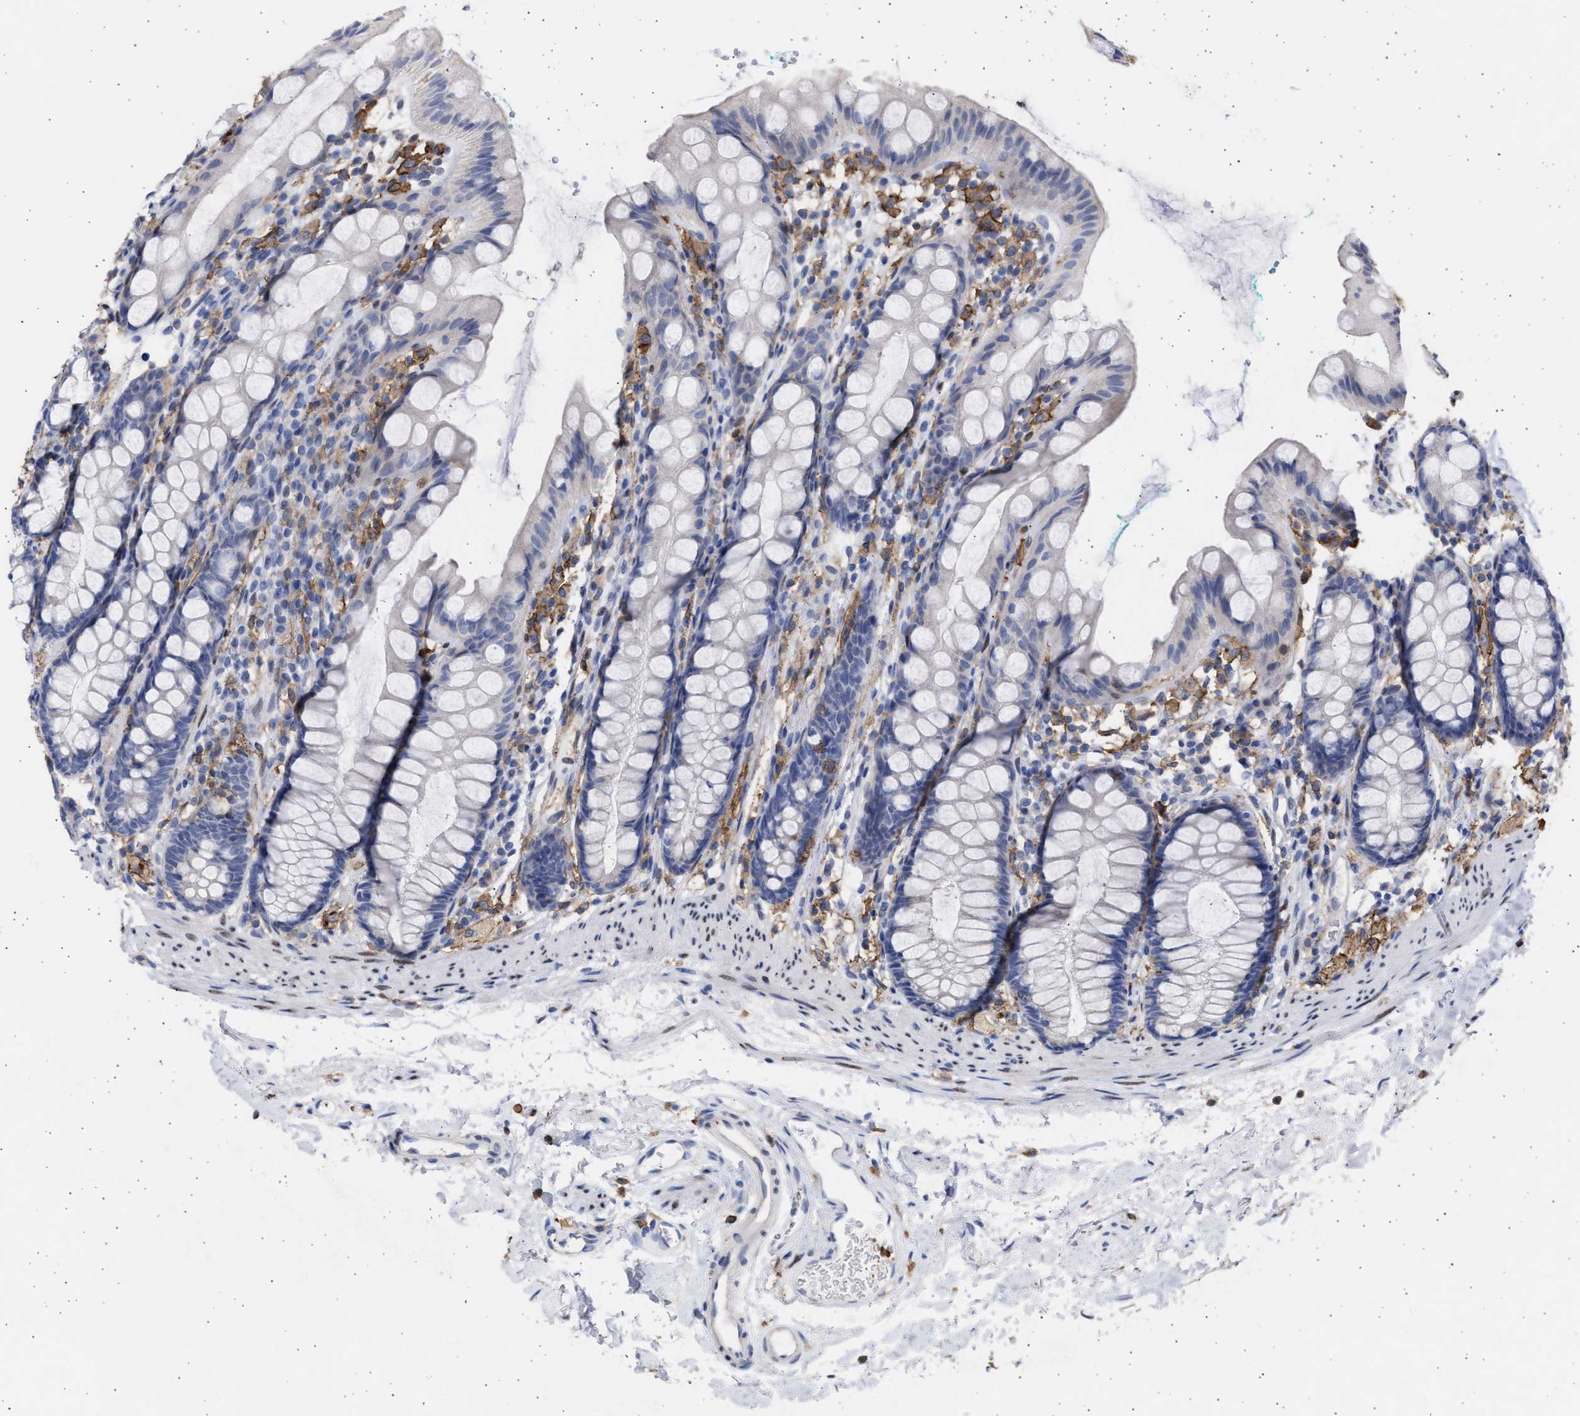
{"staining": {"intensity": "negative", "quantity": "none", "location": "none"}, "tissue": "rectum", "cell_type": "Glandular cells", "image_type": "normal", "snomed": [{"axis": "morphology", "description": "Normal tissue, NOS"}, {"axis": "topography", "description": "Rectum"}], "caption": "An immunohistochemistry (IHC) photomicrograph of unremarkable rectum is shown. There is no staining in glandular cells of rectum.", "gene": "FCER1A", "patient": {"sex": "female", "age": 65}}